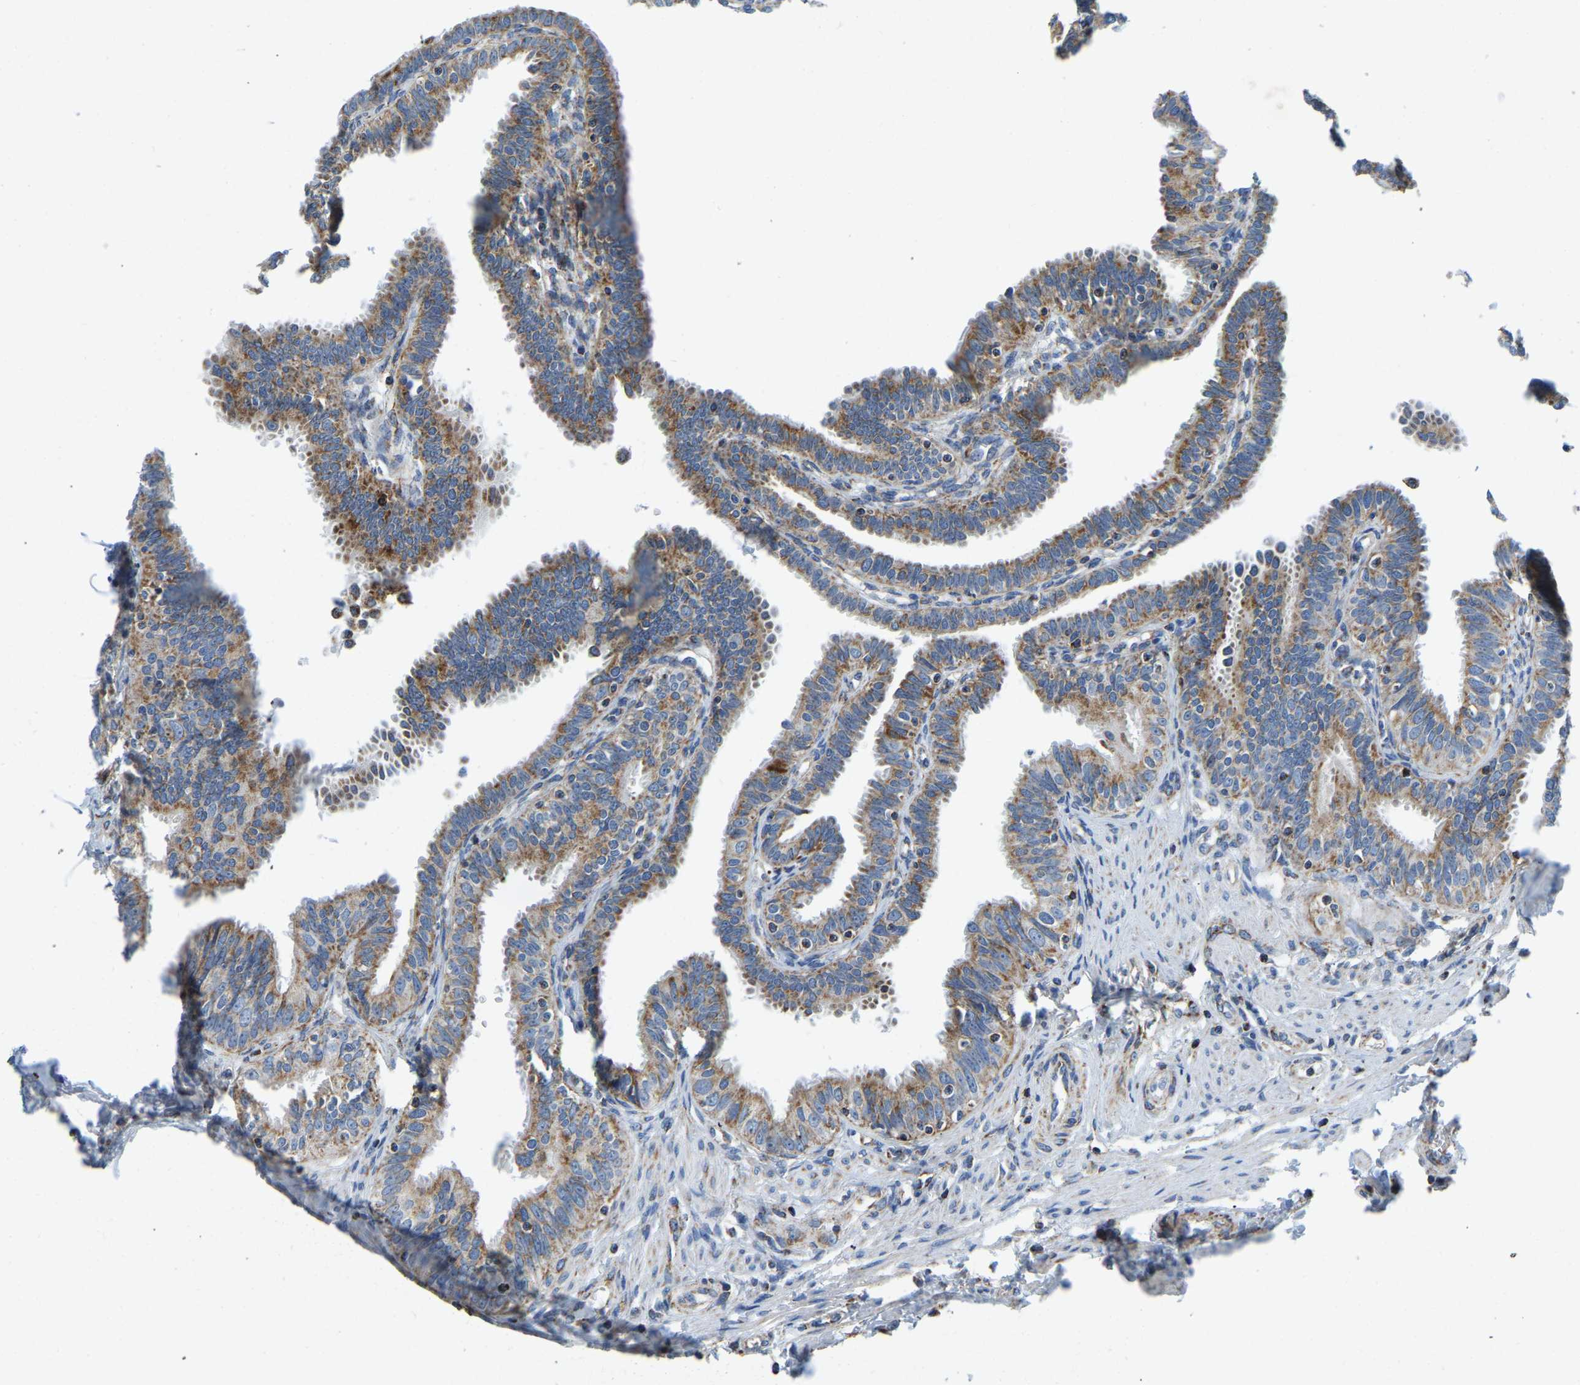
{"staining": {"intensity": "moderate", "quantity": ">75%", "location": "cytoplasmic/membranous"}, "tissue": "fallopian tube", "cell_type": "Glandular cells", "image_type": "normal", "snomed": [{"axis": "morphology", "description": "Normal tissue, NOS"}, {"axis": "topography", "description": "Fallopian tube"}, {"axis": "topography", "description": "Placenta"}], "caption": "DAB immunohistochemical staining of benign human fallopian tube shows moderate cytoplasmic/membranous protein positivity in about >75% of glandular cells.", "gene": "SFXN1", "patient": {"sex": "female", "age": 34}}